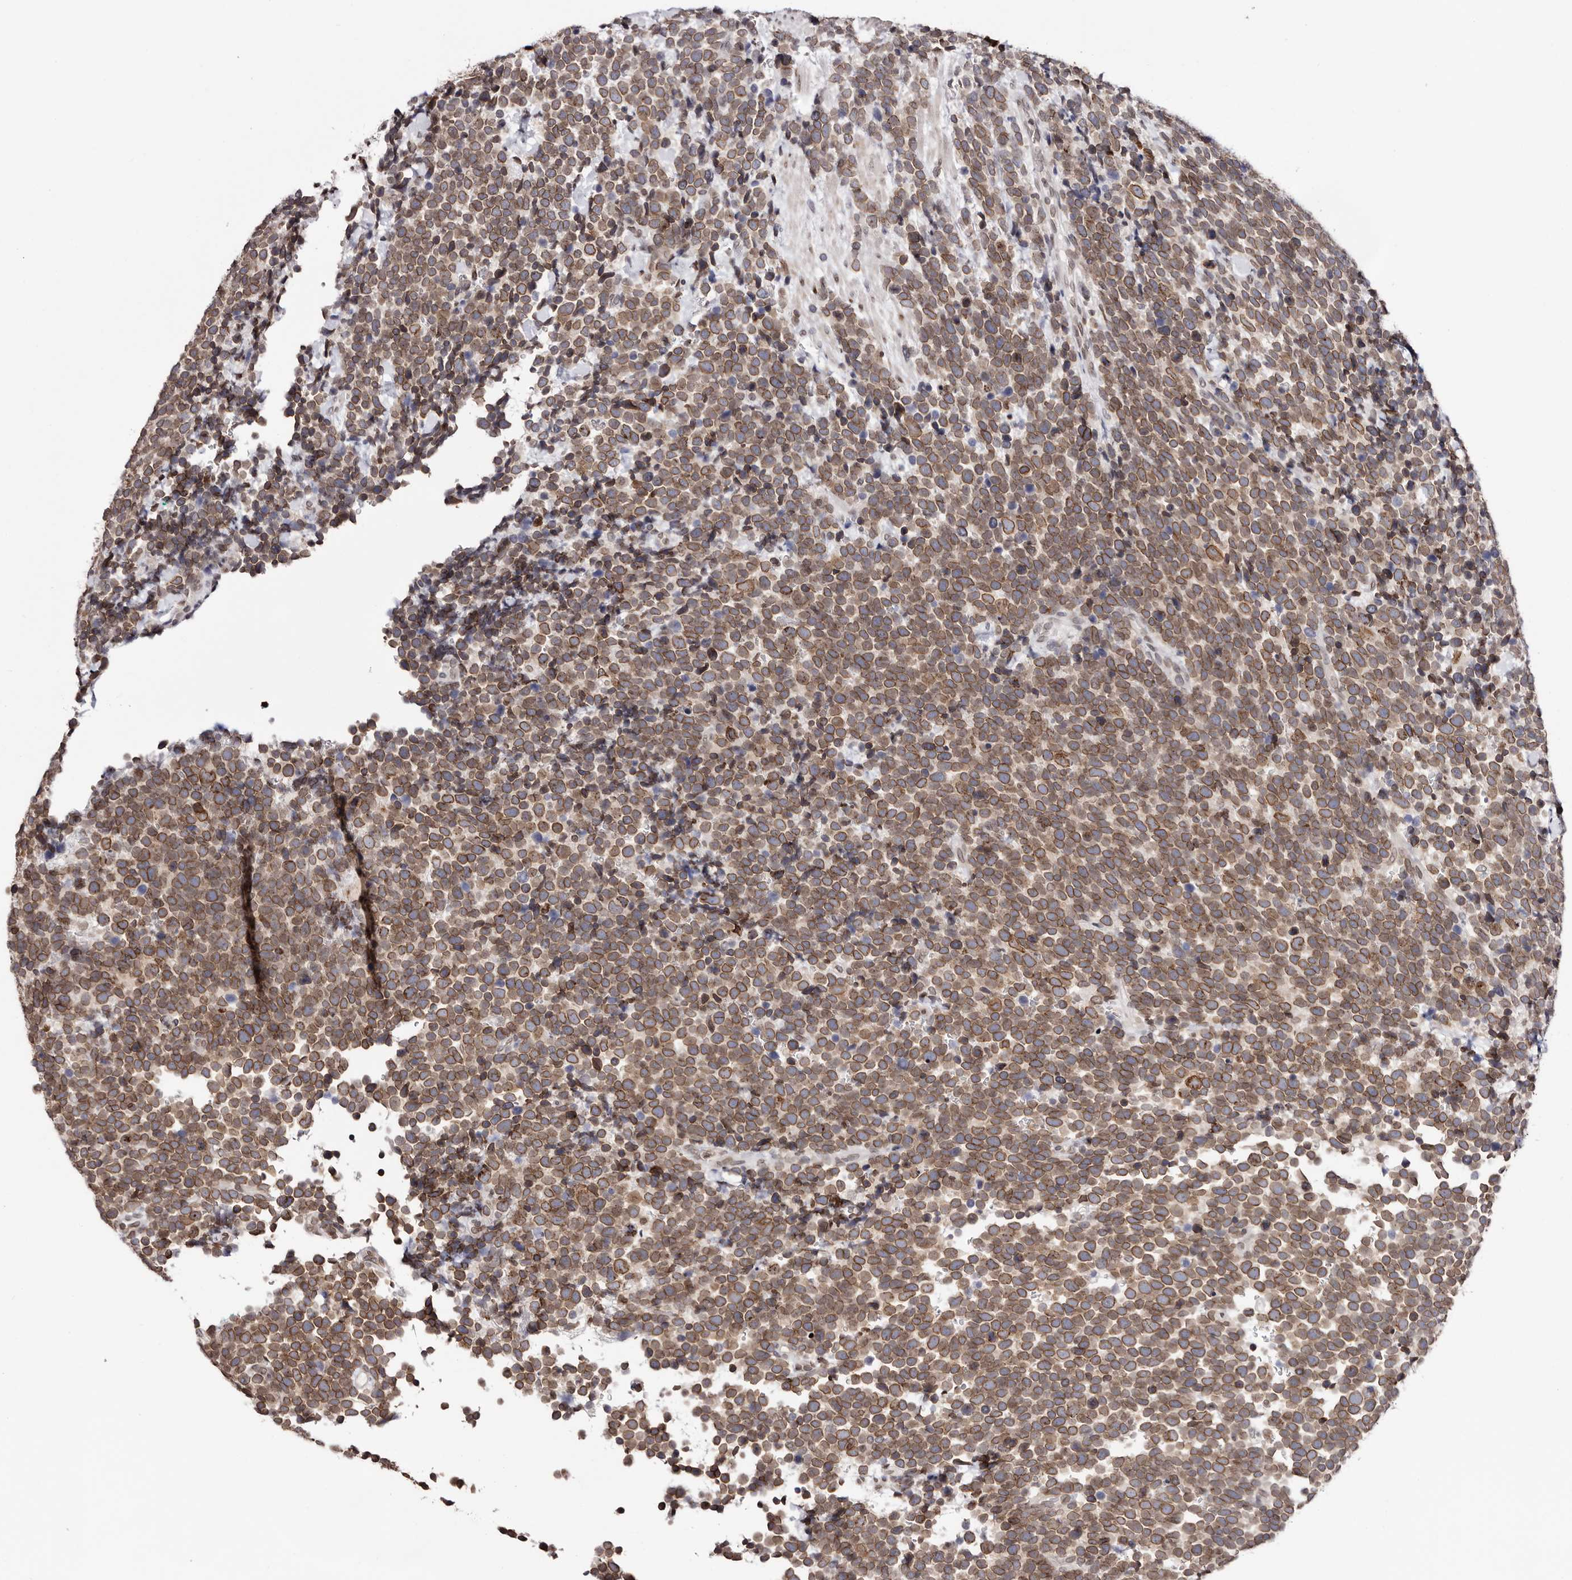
{"staining": {"intensity": "moderate", "quantity": ">75%", "location": "cytoplasmic/membranous,nuclear"}, "tissue": "urothelial cancer", "cell_type": "Tumor cells", "image_type": "cancer", "snomed": [{"axis": "morphology", "description": "Urothelial carcinoma, High grade"}, {"axis": "topography", "description": "Urinary bladder"}], "caption": "The histopathology image demonstrates a brown stain indicating the presence of a protein in the cytoplasmic/membranous and nuclear of tumor cells in high-grade urothelial carcinoma.", "gene": "NUP153", "patient": {"sex": "female", "age": 82}}